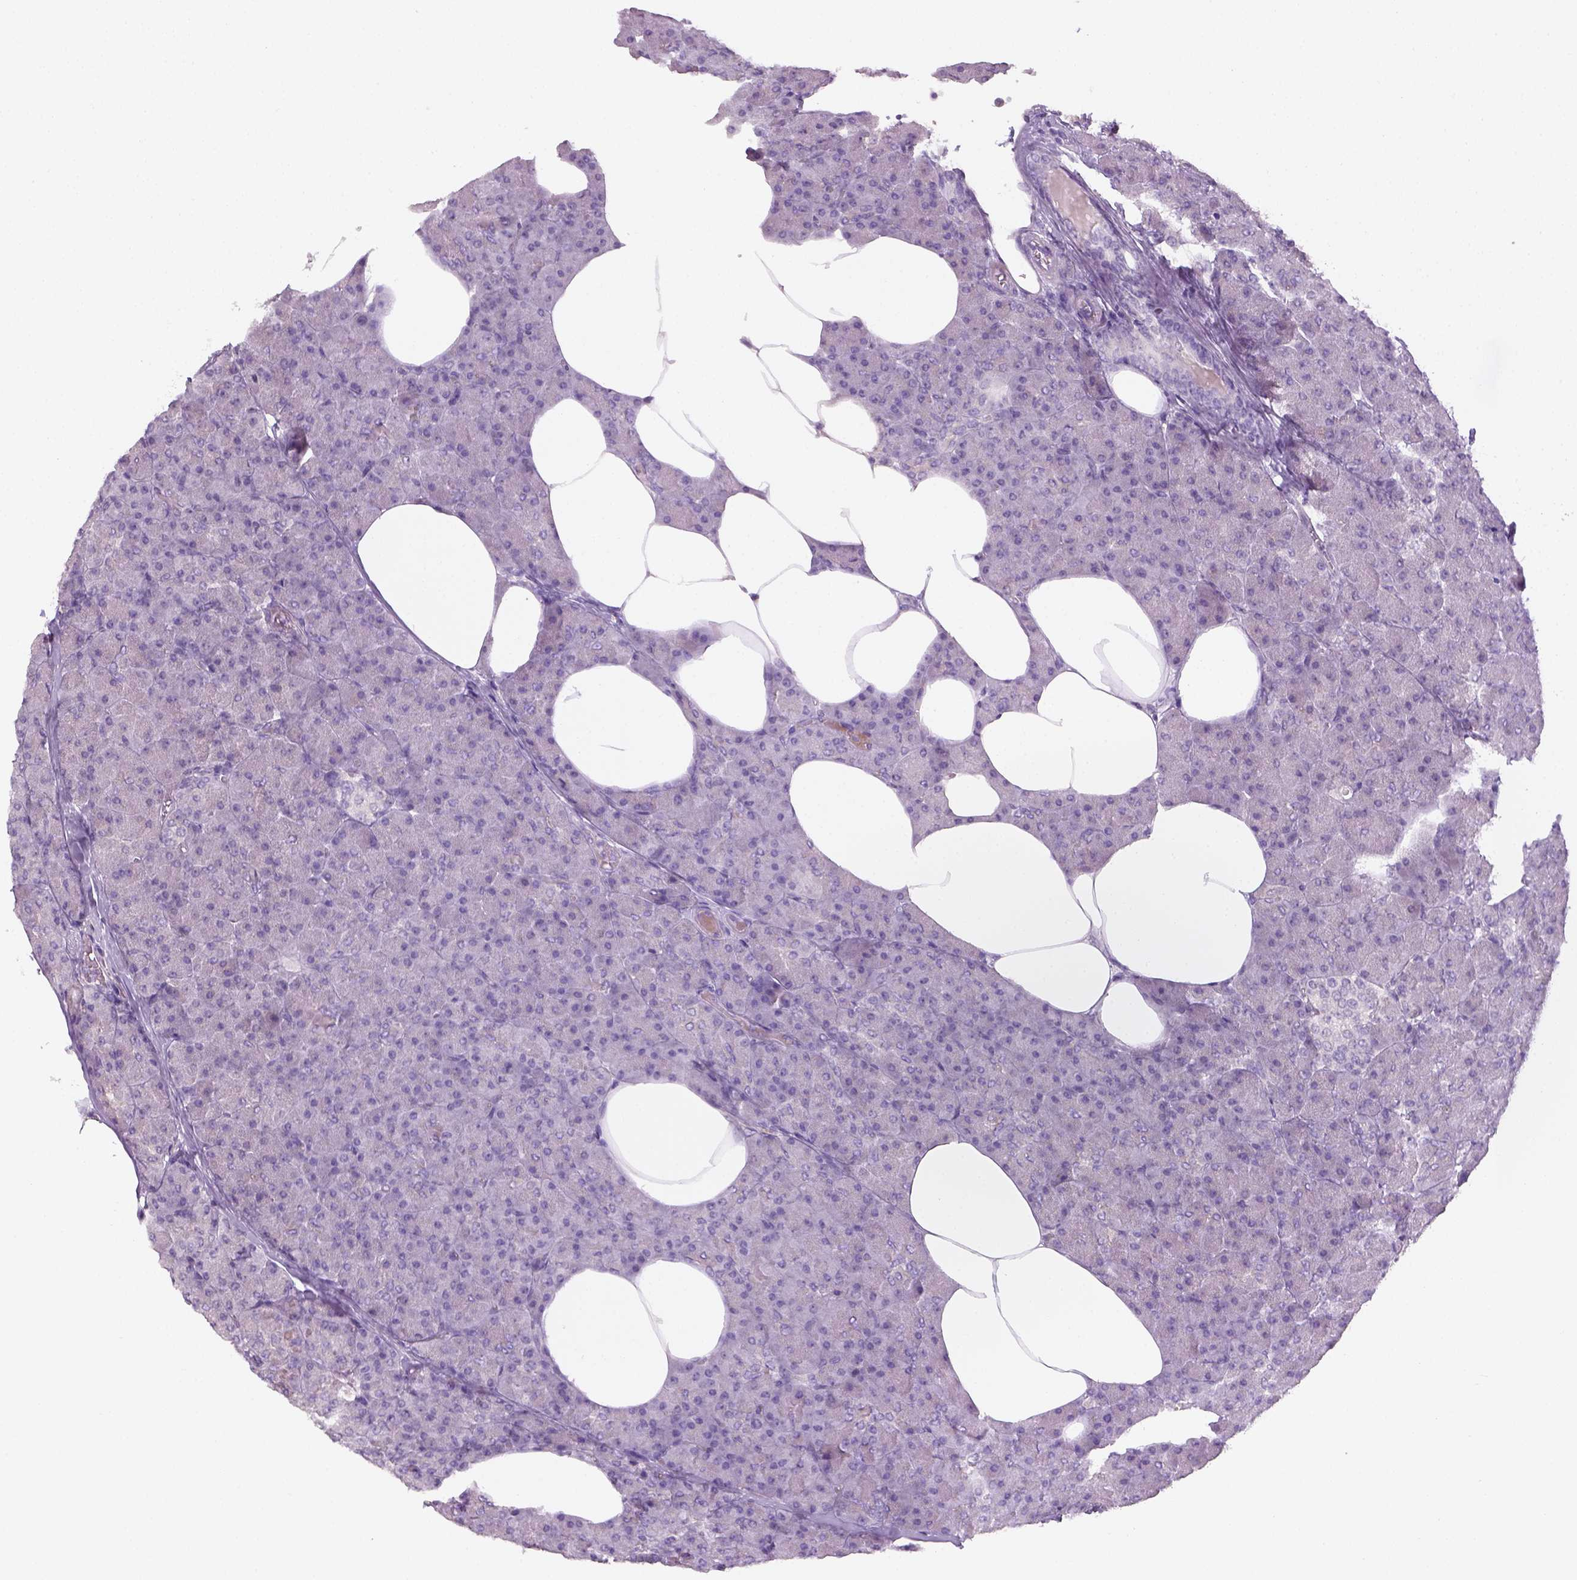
{"staining": {"intensity": "negative", "quantity": "none", "location": "none"}, "tissue": "pancreas", "cell_type": "Exocrine glandular cells", "image_type": "normal", "snomed": [{"axis": "morphology", "description": "Normal tissue, NOS"}, {"axis": "topography", "description": "Pancreas"}], "caption": "The histopathology image displays no significant positivity in exocrine glandular cells of pancreas.", "gene": "GFI1B", "patient": {"sex": "female", "age": 45}}